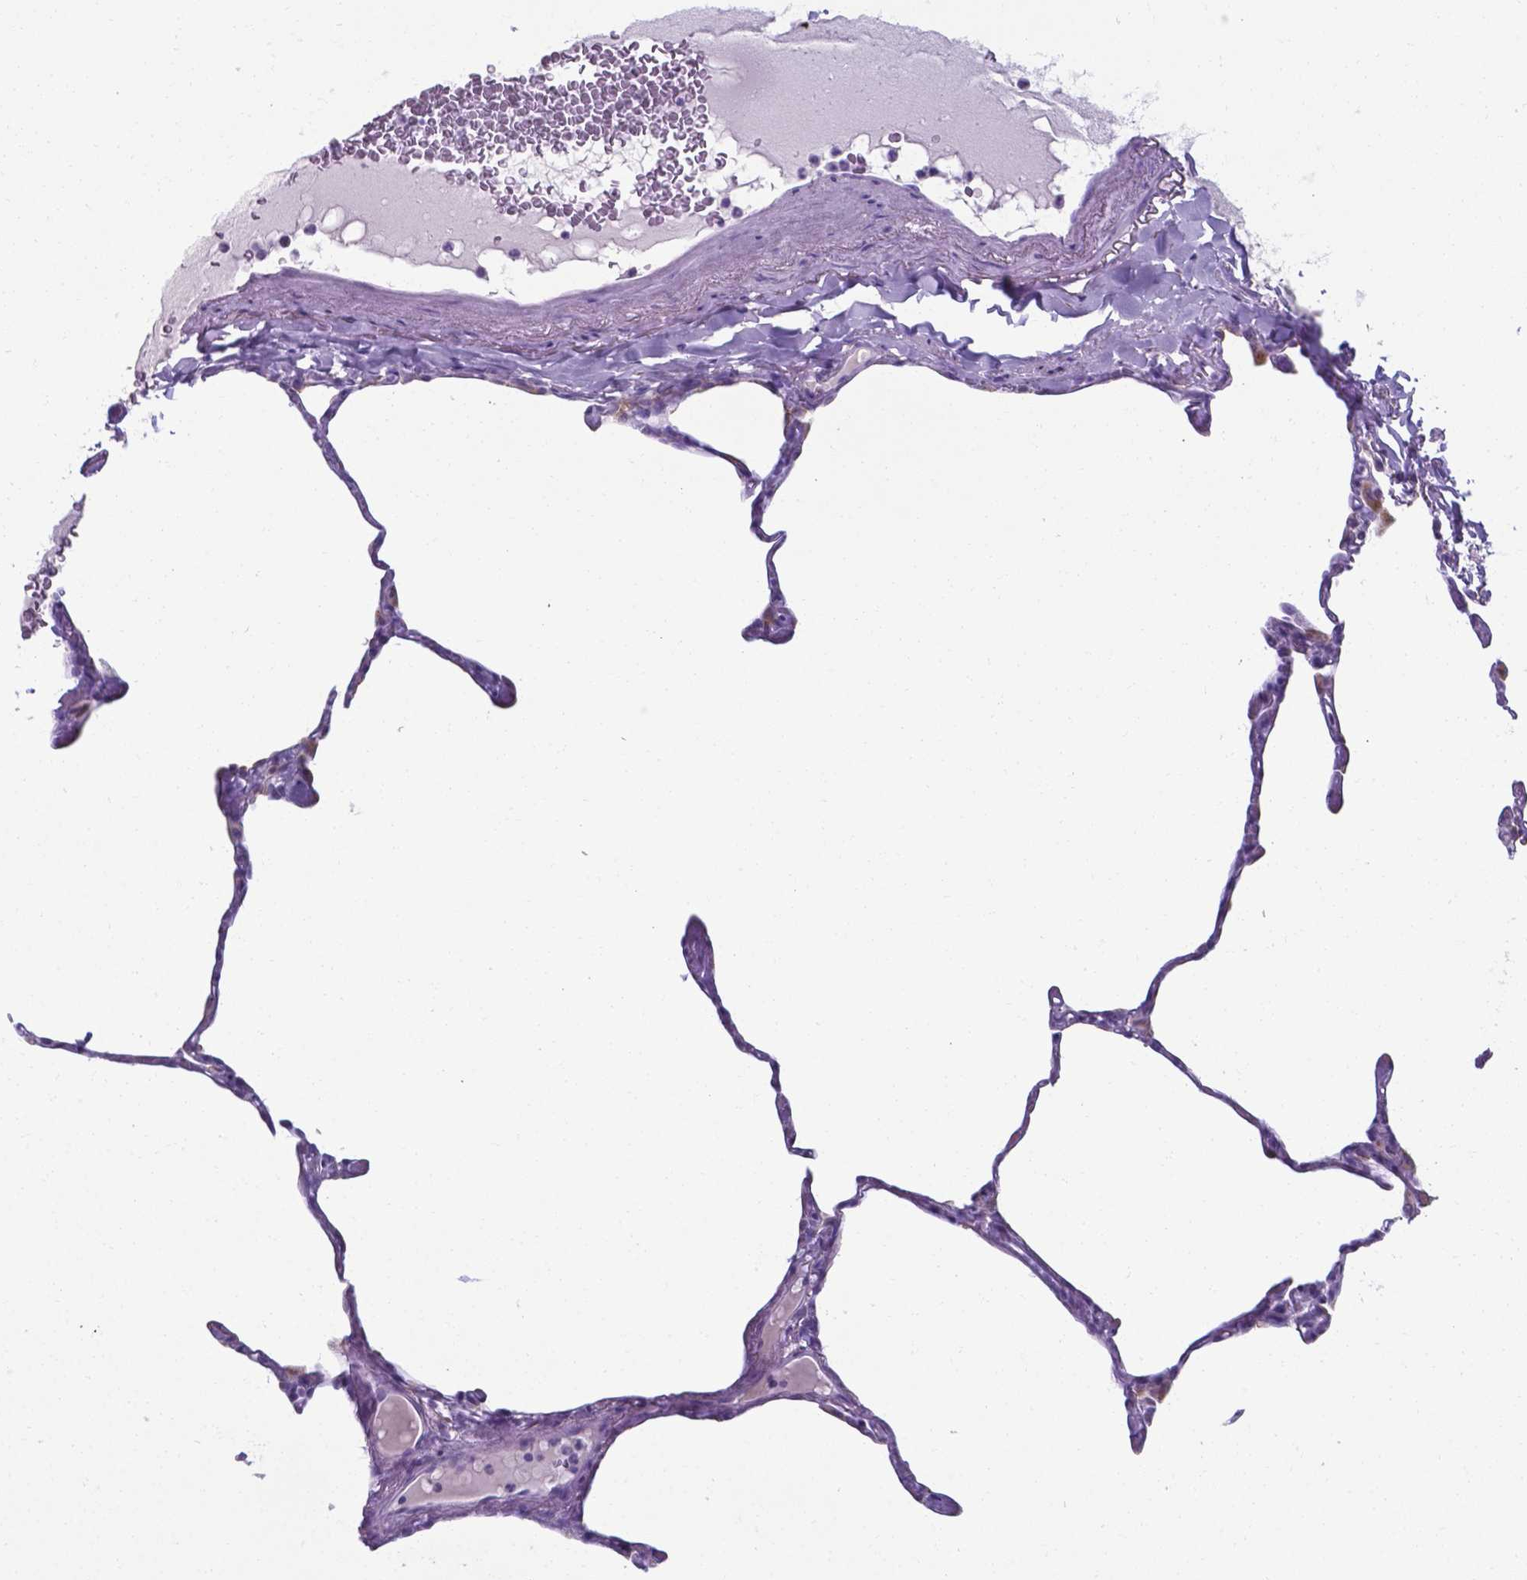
{"staining": {"intensity": "moderate", "quantity": "<25%", "location": "cytoplasmic/membranous"}, "tissue": "lung", "cell_type": "Alveolar cells", "image_type": "normal", "snomed": [{"axis": "morphology", "description": "Normal tissue, NOS"}, {"axis": "topography", "description": "Lung"}], "caption": "Approximately <25% of alveolar cells in unremarkable human lung reveal moderate cytoplasmic/membranous protein staining as visualized by brown immunohistochemical staining.", "gene": "AP5B1", "patient": {"sex": "male", "age": 65}}